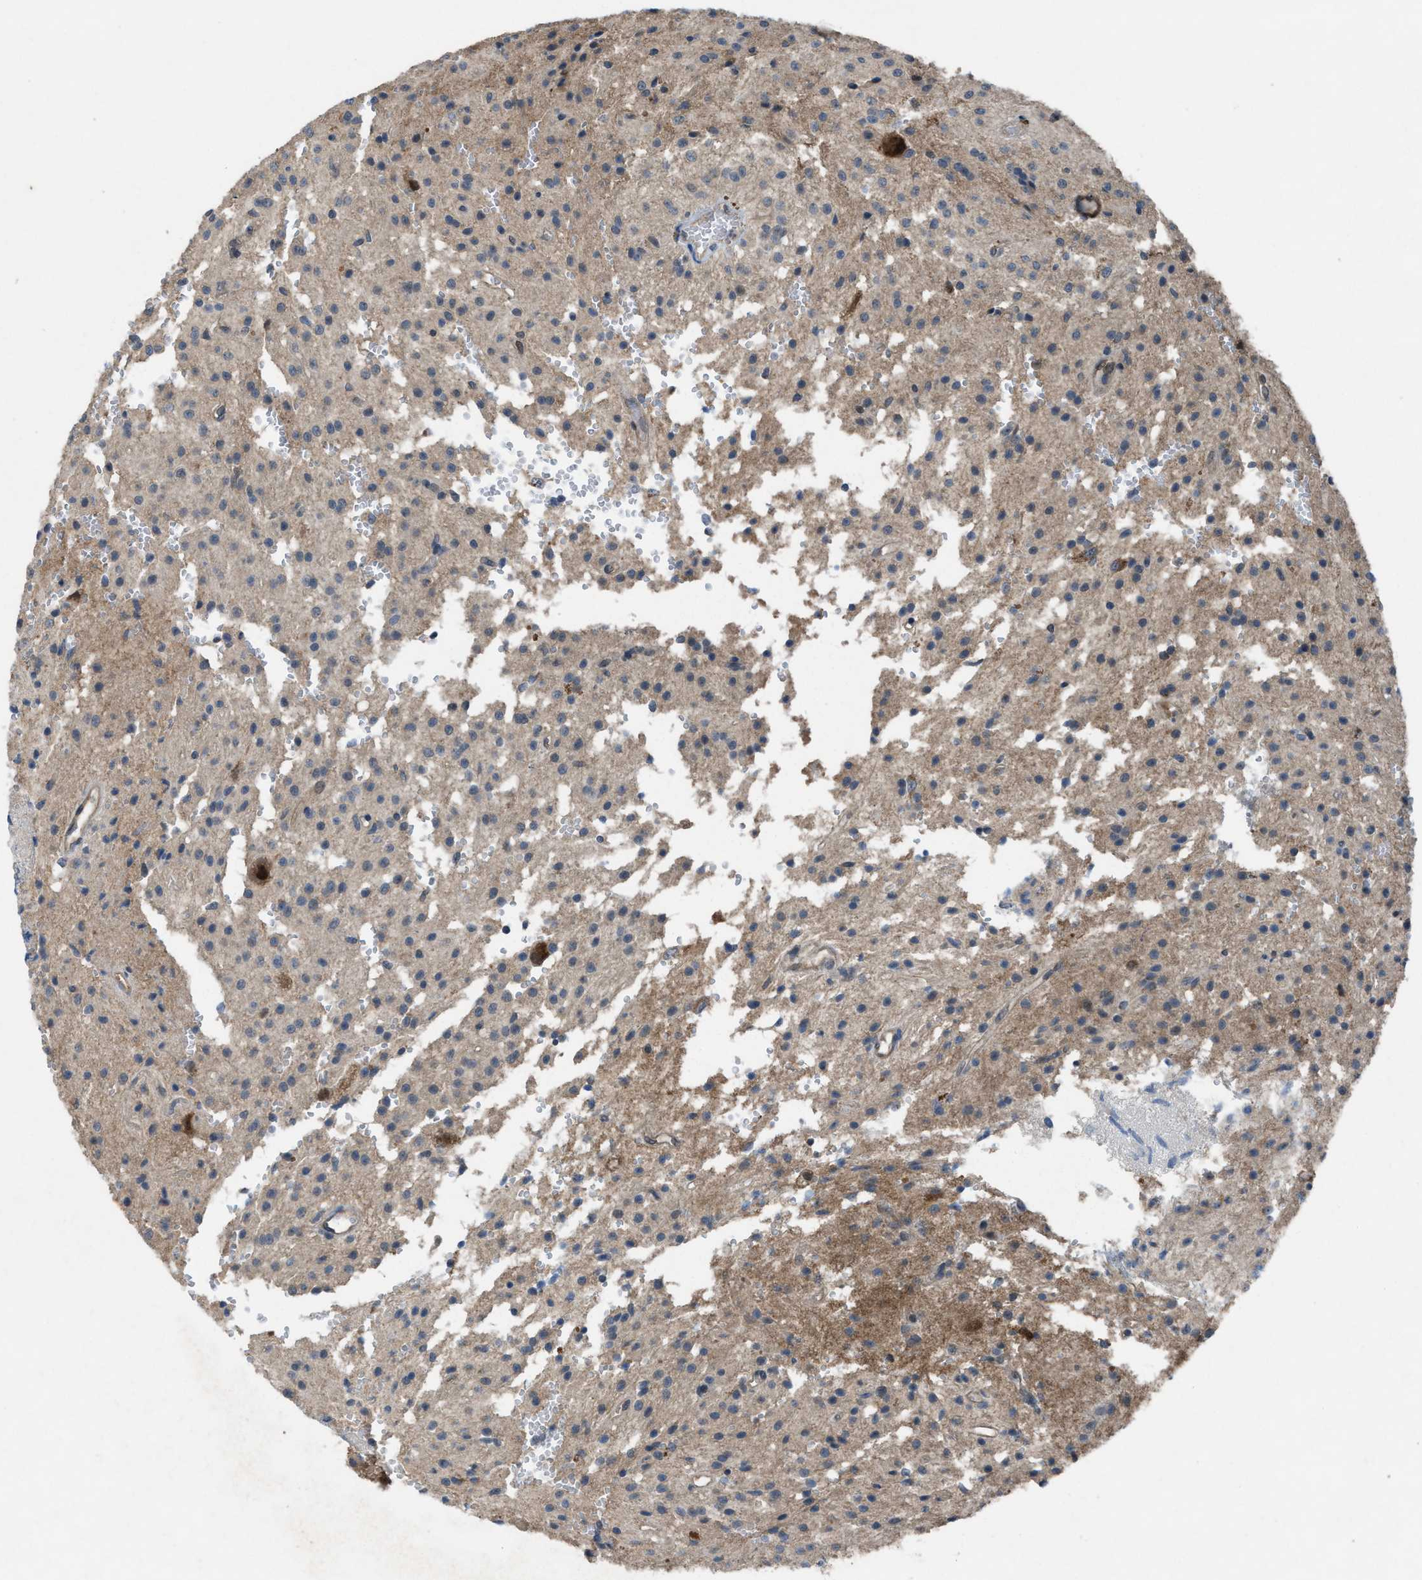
{"staining": {"intensity": "weak", "quantity": "25%-75%", "location": "cytoplasmic/membranous"}, "tissue": "glioma", "cell_type": "Tumor cells", "image_type": "cancer", "snomed": [{"axis": "morphology", "description": "Glioma, malignant, High grade"}, {"axis": "topography", "description": "Brain"}], "caption": "Glioma was stained to show a protein in brown. There is low levels of weak cytoplasmic/membranous expression in about 25%-75% of tumor cells.", "gene": "PLAA", "patient": {"sex": "female", "age": 59}}